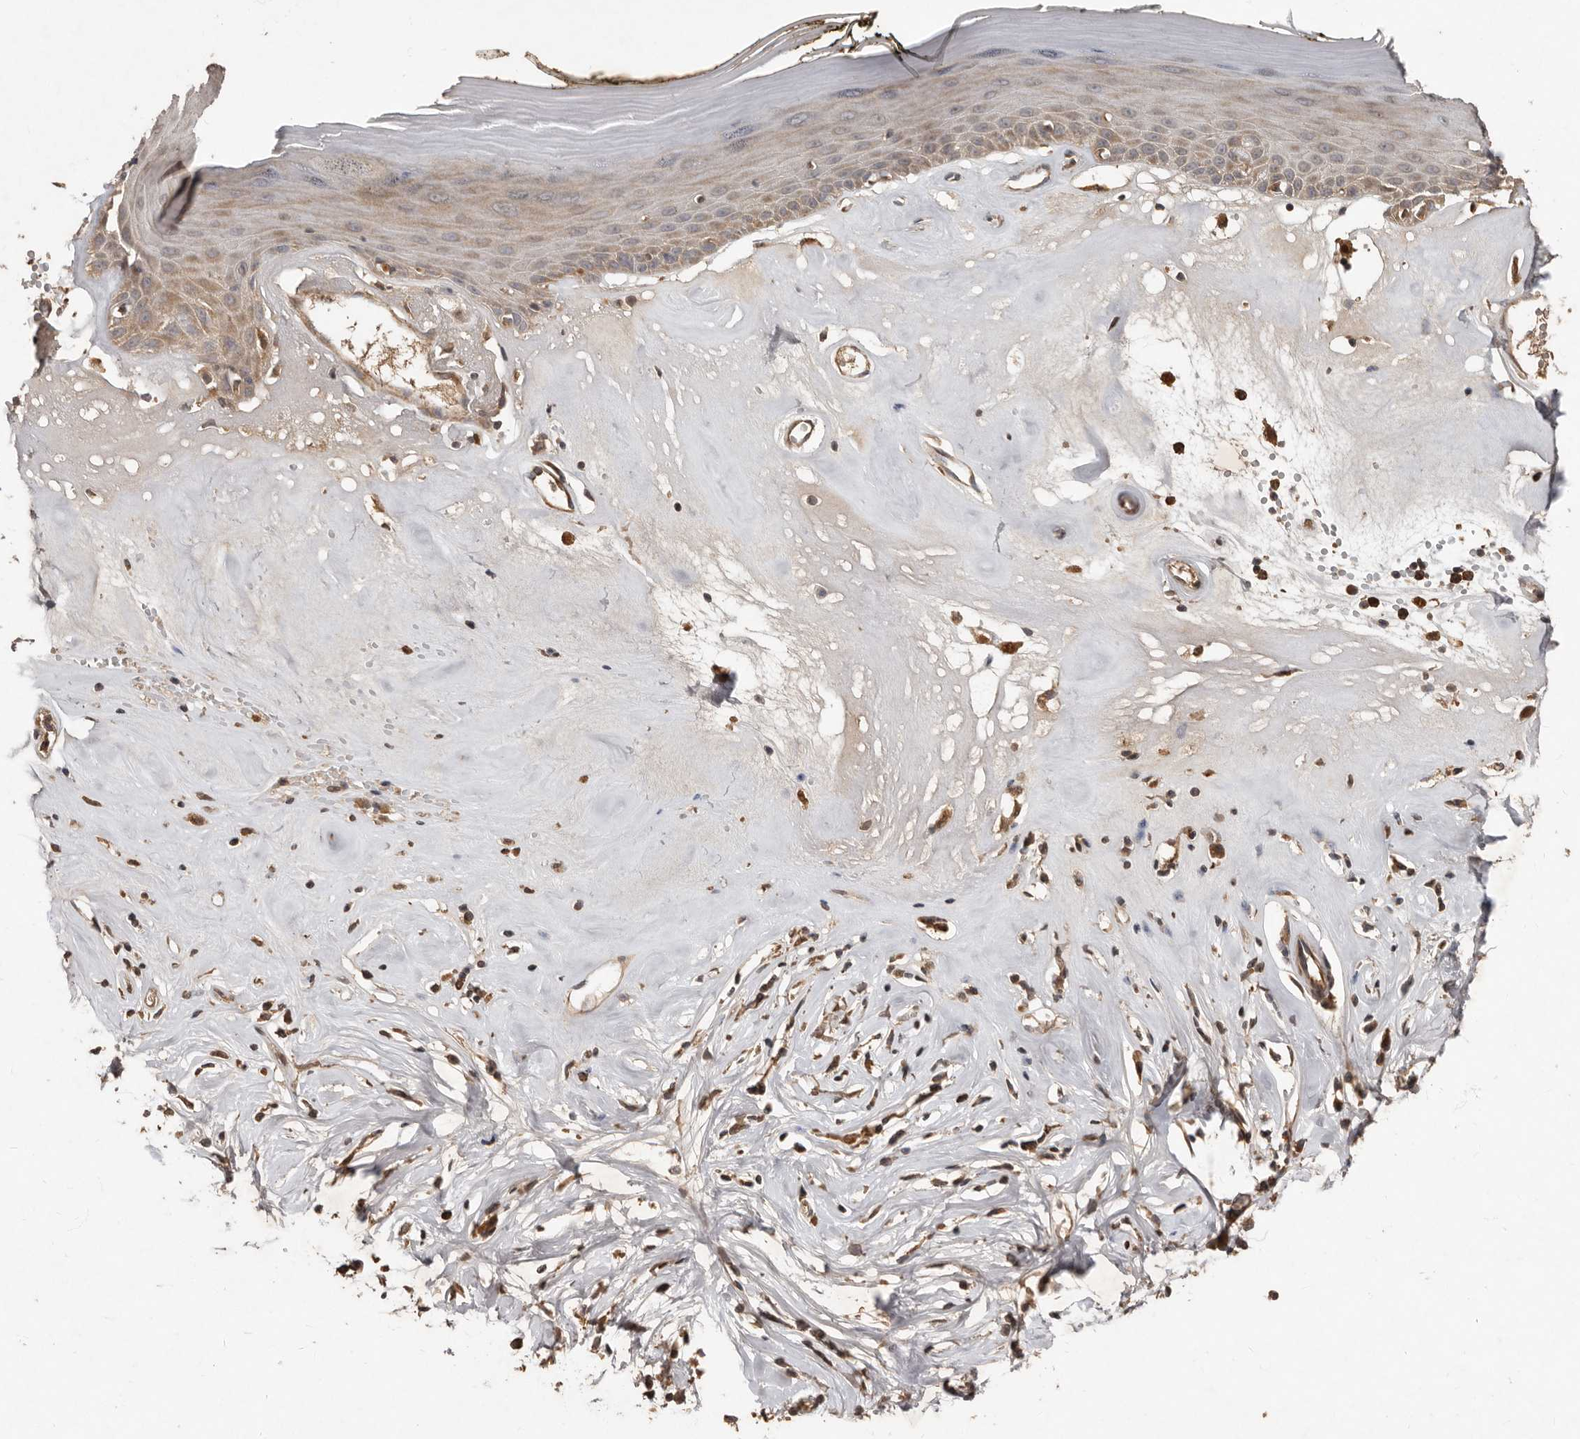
{"staining": {"intensity": "moderate", "quantity": "25%-75%", "location": "cytoplasmic/membranous"}, "tissue": "skin", "cell_type": "Epidermal cells", "image_type": "normal", "snomed": [{"axis": "morphology", "description": "Normal tissue, NOS"}, {"axis": "morphology", "description": "Inflammation, NOS"}, {"axis": "topography", "description": "Vulva"}], "caption": "Human skin stained with a brown dye displays moderate cytoplasmic/membranous positive positivity in about 25%-75% of epidermal cells.", "gene": "KIF26B", "patient": {"sex": "female", "age": 84}}